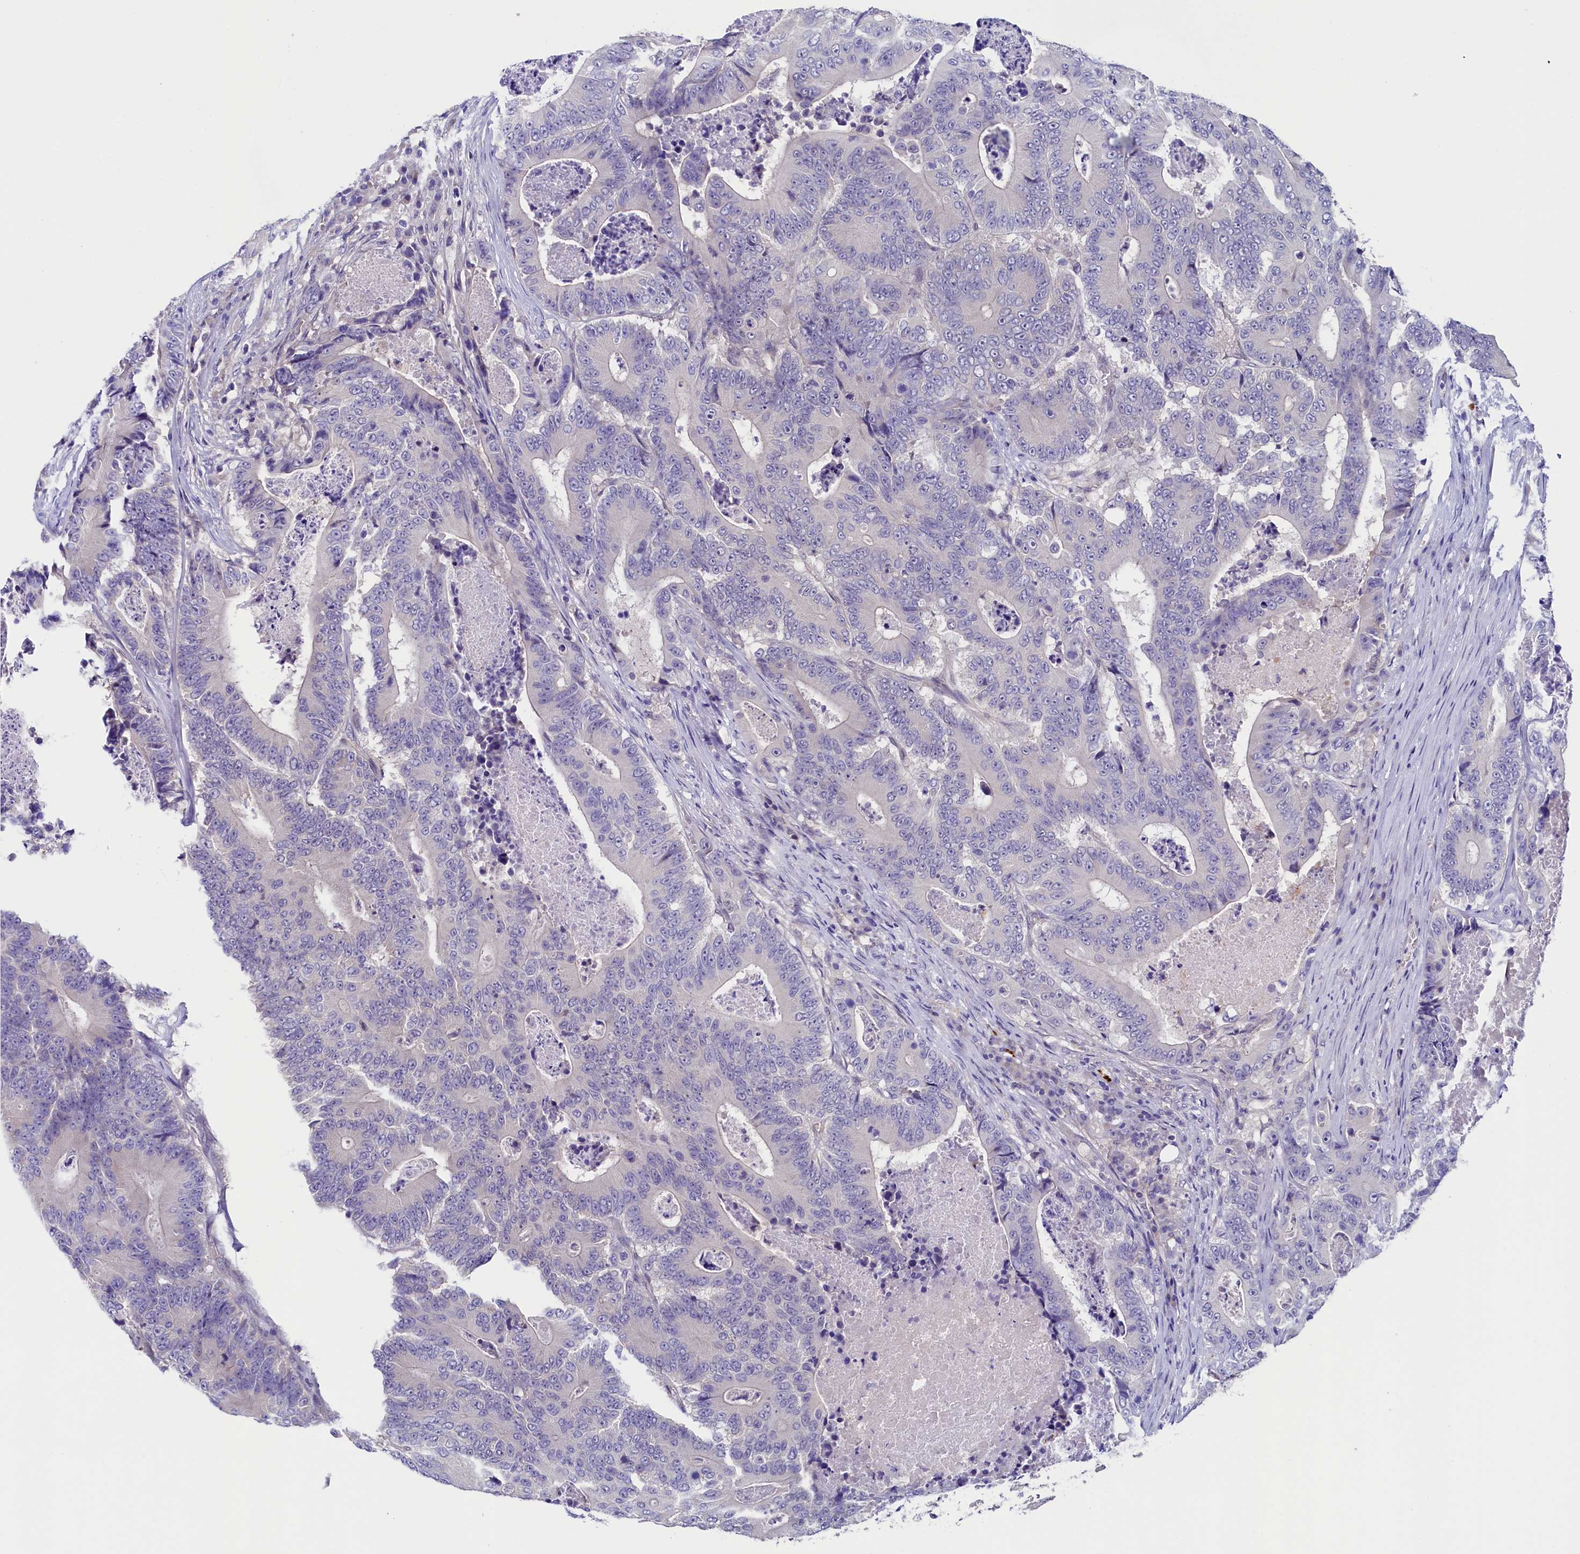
{"staining": {"intensity": "negative", "quantity": "none", "location": "none"}, "tissue": "colorectal cancer", "cell_type": "Tumor cells", "image_type": "cancer", "snomed": [{"axis": "morphology", "description": "Adenocarcinoma, NOS"}, {"axis": "topography", "description": "Colon"}], "caption": "This is a image of immunohistochemistry staining of colorectal cancer (adenocarcinoma), which shows no positivity in tumor cells.", "gene": "FLYWCH2", "patient": {"sex": "male", "age": 83}}